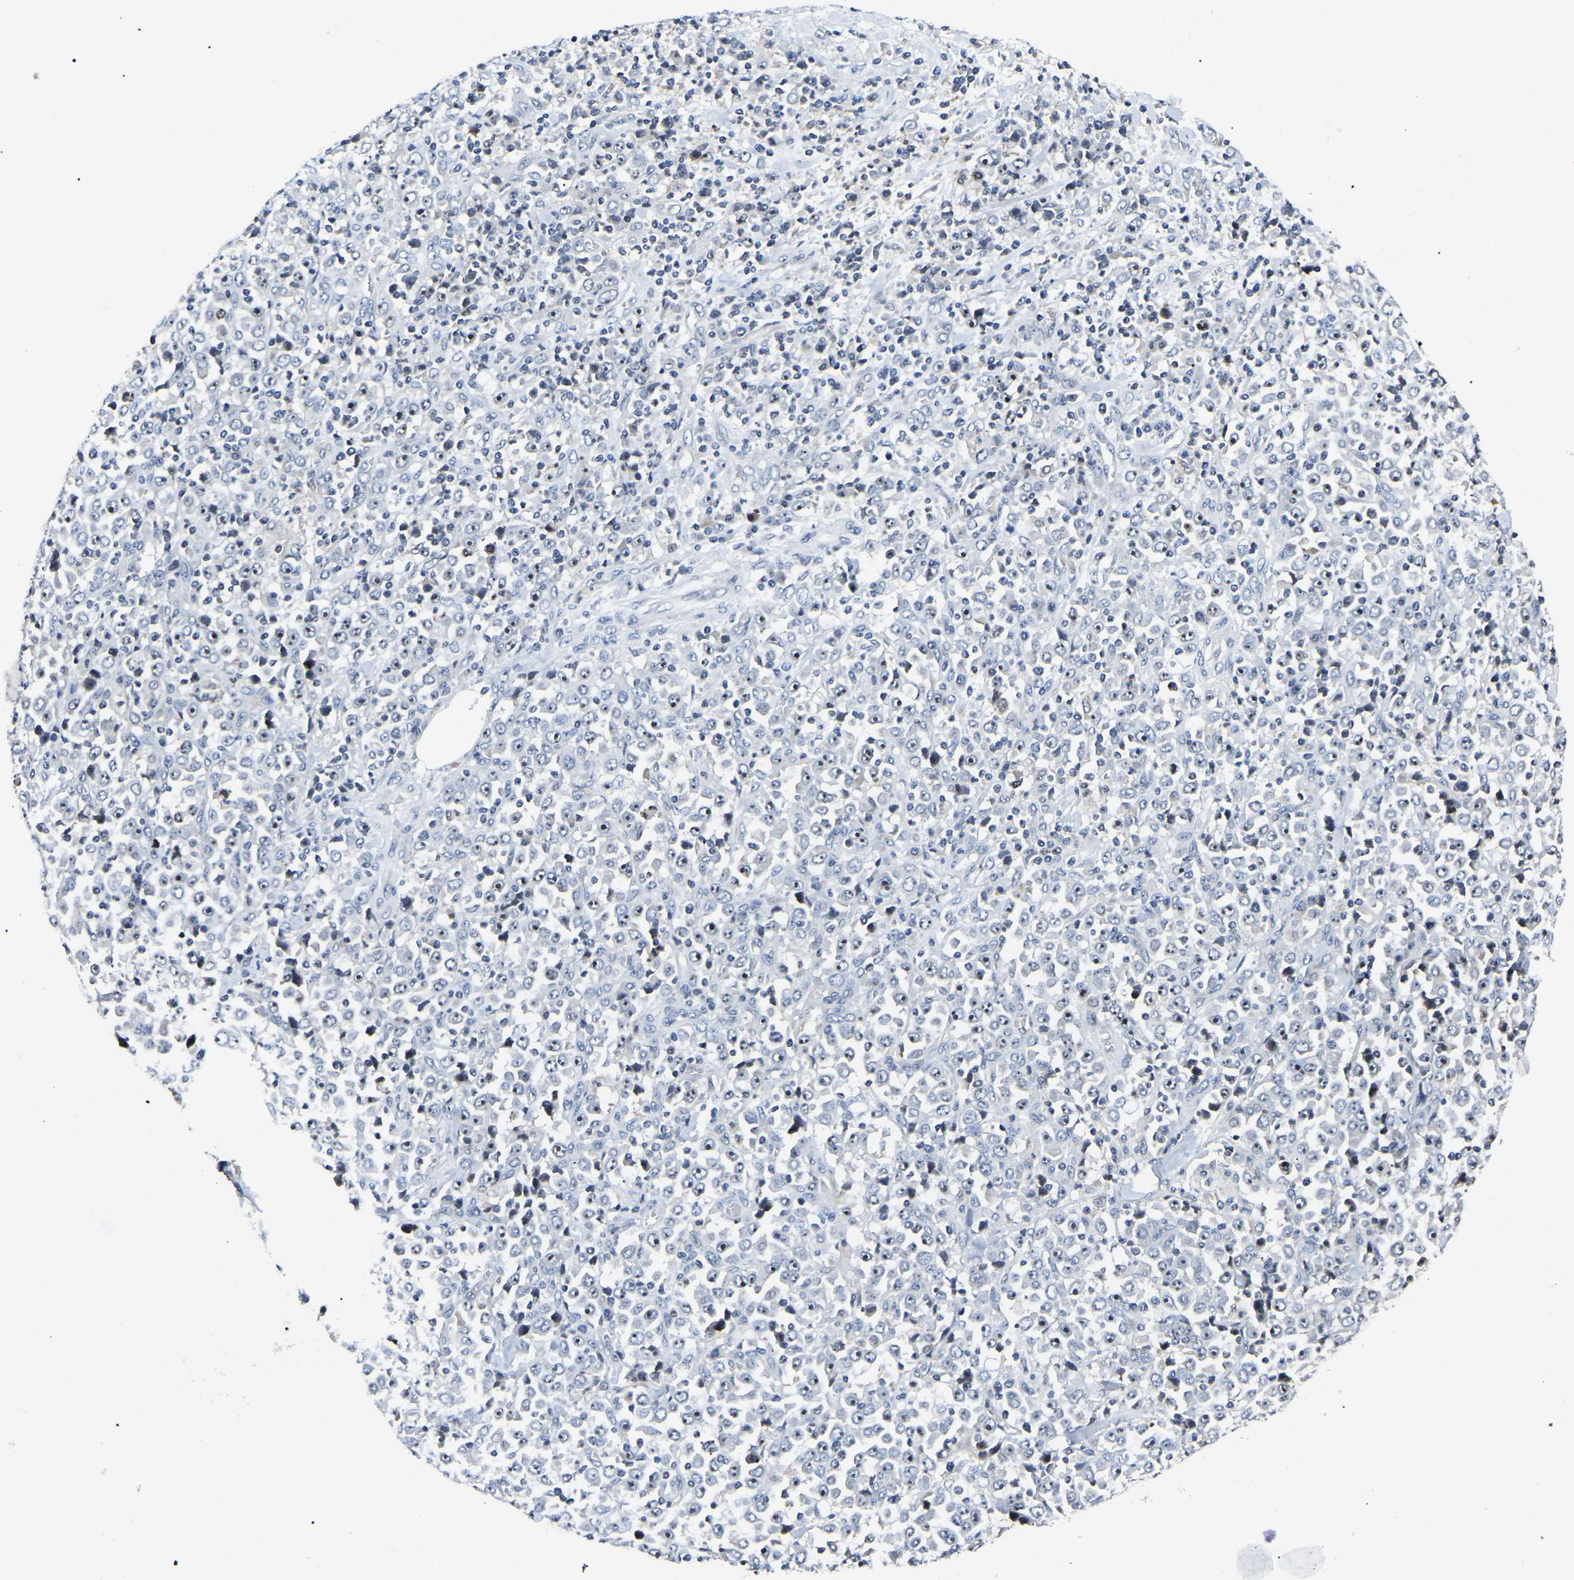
{"staining": {"intensity": "negative", "quantity": "none", "location": "none"}, "tissue": "stomach cancer", "cell_type": "Tumor cells", "image_type": "cancer", "snomed": [{"axis": "morphology", "description": "Normal tissue, NOS"}, {"axis": "morphology", "description": "Adenocarcinoma, NOS"}, {"axis": "topography", "description": "Stomach, upper"}, {"axis": "topography", "description": "Stomach"}], "caption": "Immunohistochemistry of stomach cancer displays no expression in tumor cells.", "gene": "RBM28", "patient": {"sex": "male", "age": 59}}